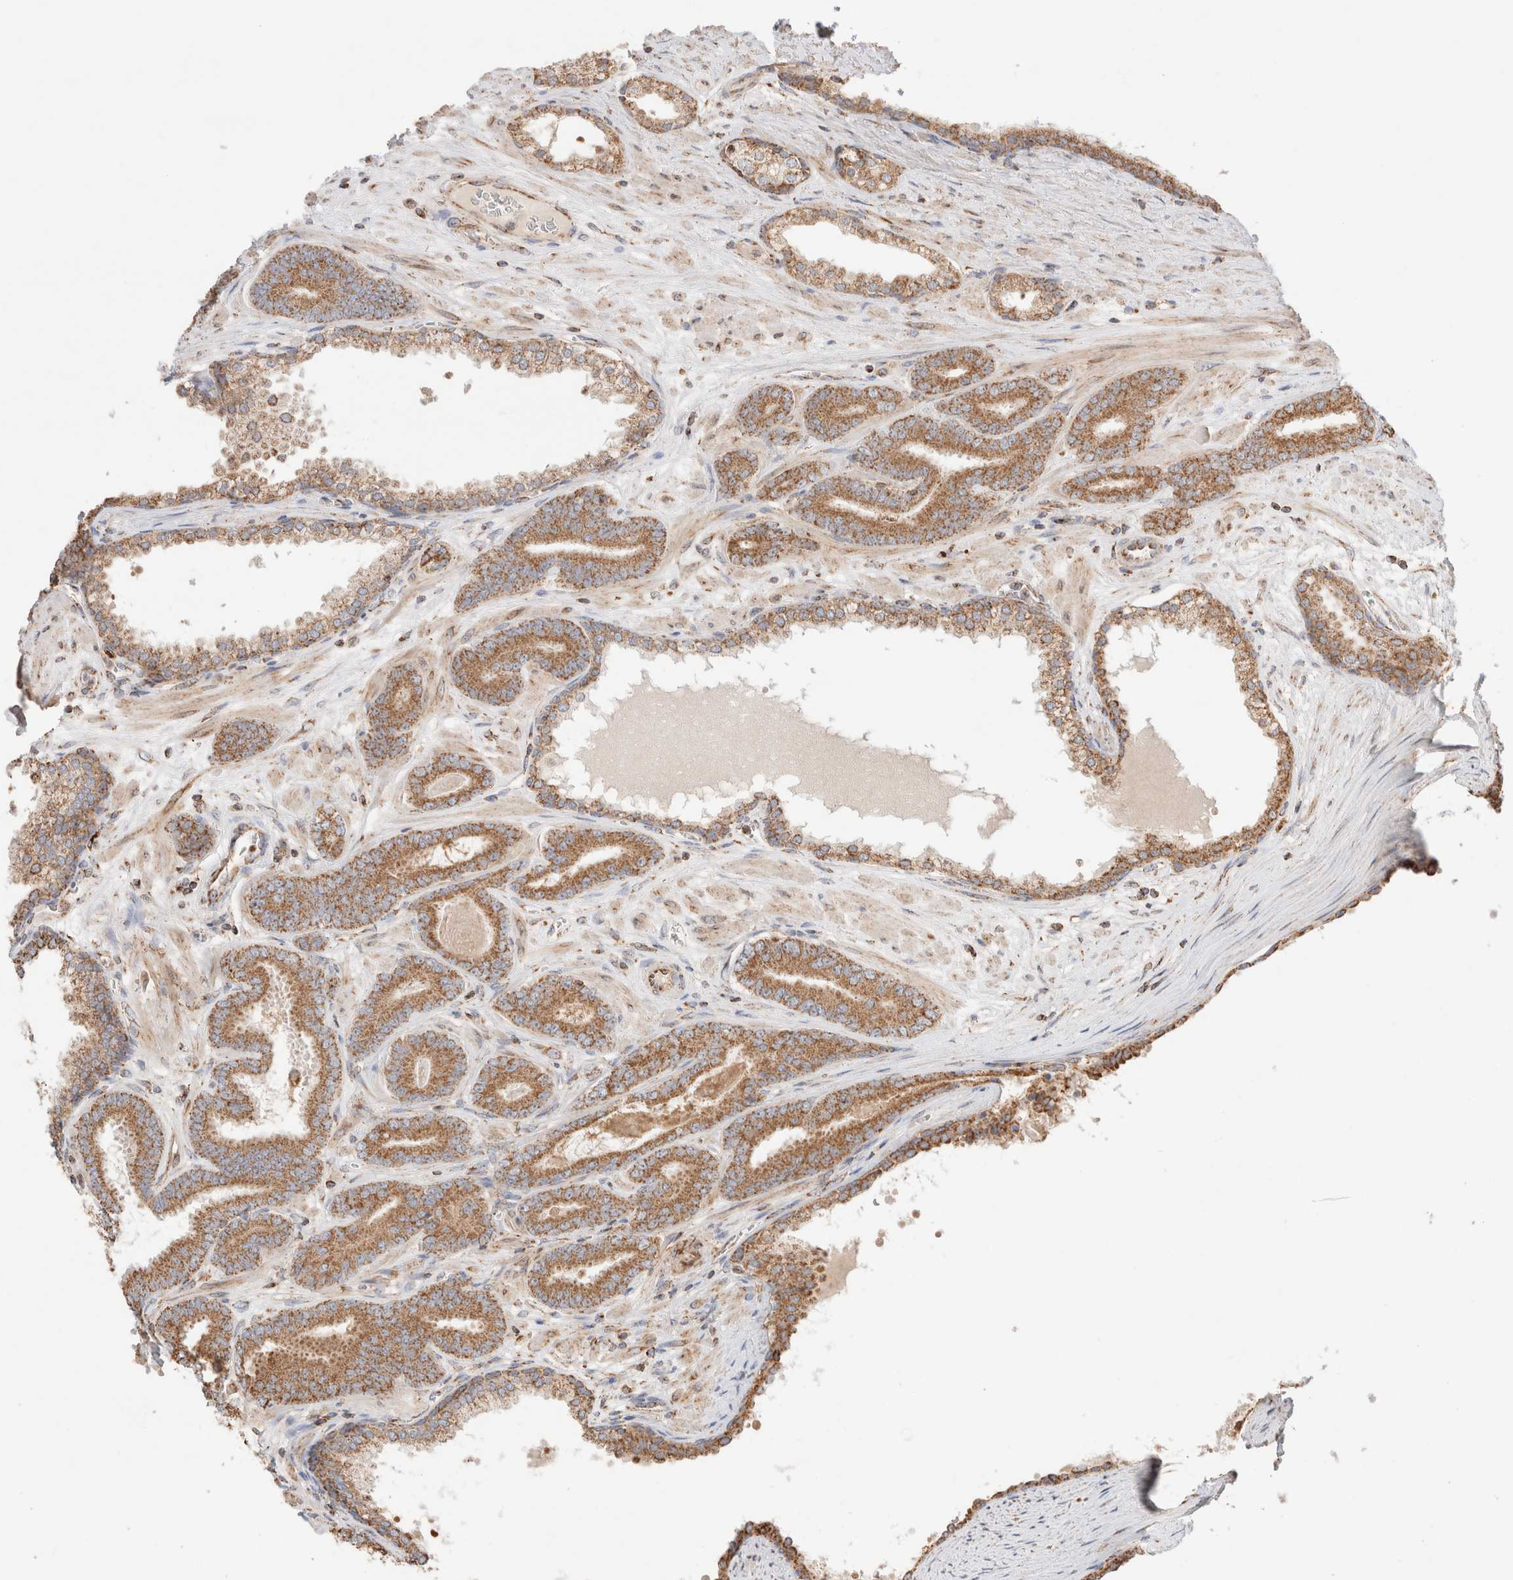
{"staining": {"intensity": "moderate", "quantity": ">75%", "location": "cytoplasmic/membranous"}, "tissue": "prostate cancer", "cell_type": "Tumor cells", "image_type": "cancer", "snomed": [{"axis": "morphology", "description": "Adenocarcinoma, Low grade"}, {"axis": "topography", "description": "Prostate"}], "caption": "Prostate low-grade adenocarcinoma stained with DAB IHC demonstrates medium levels of moderate cytoplasmic/membranous staining in about >75% of tumor cells.", "gene": "TMPPE", "patient": {"sex": "male", "age": 62}}